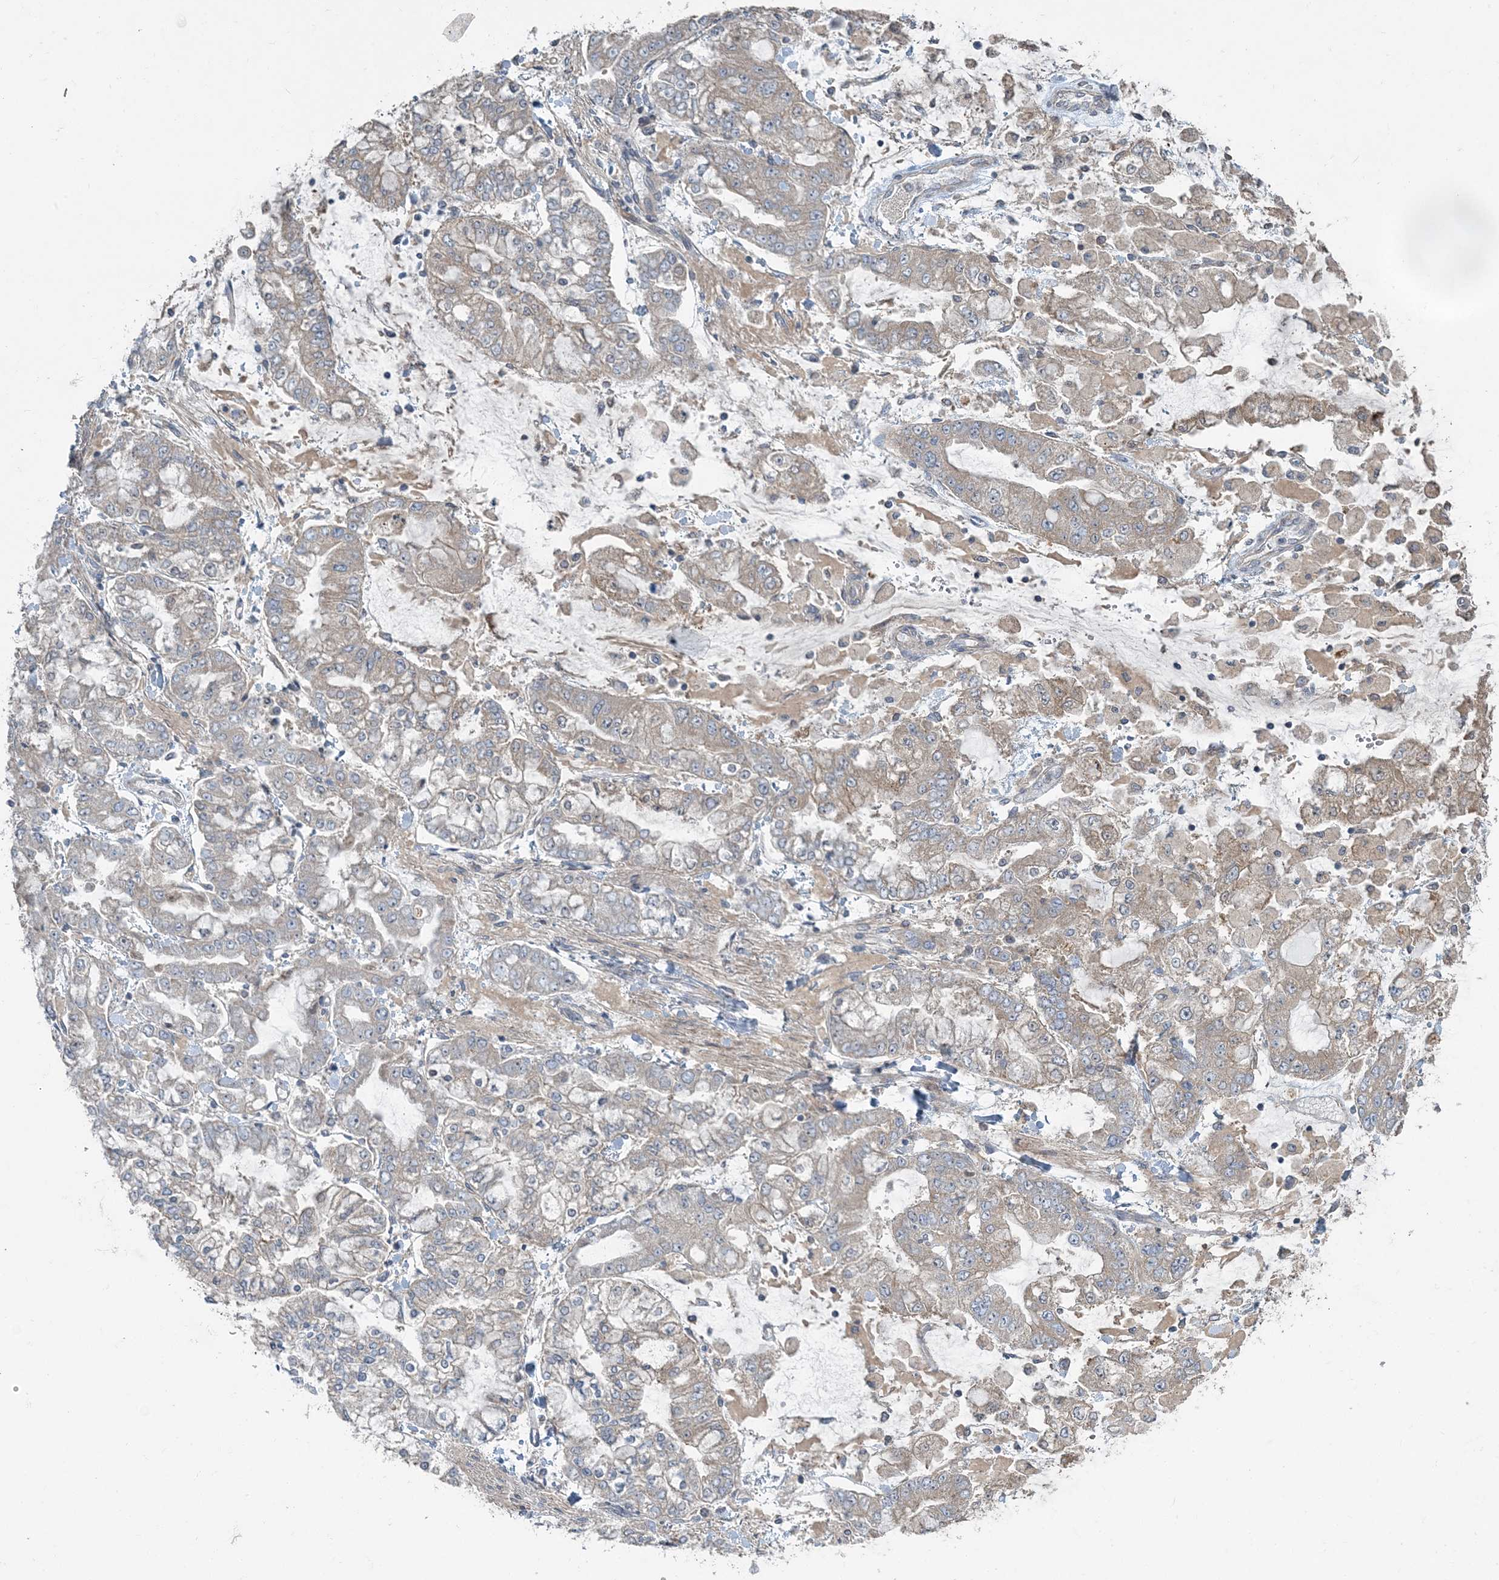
{"staining": {"intensity": "weak", "quantity": "<25%", "location": "cytoplasmic/membranous"}, "tissue": "stomach cancer", "cell_type": "Tumor cells", "image_type": "cancer", "snomed": [{"axis": "morphology", "description": "Normal tissue, NOS"}, {"axis": "morphology", "description": "Adenocarcinoma, NOS"}, {"axis": "topography", "description": "Stomach, upper"}, {"axis": "topography", "description": "Stomach"}], "caption": "Protein analysis of stomach cancer (adenocarcinoma) shows no significant positivity in tumor cells.", "gene": "SLC4A10", "patient": {"sex": "male", "age": 76}}